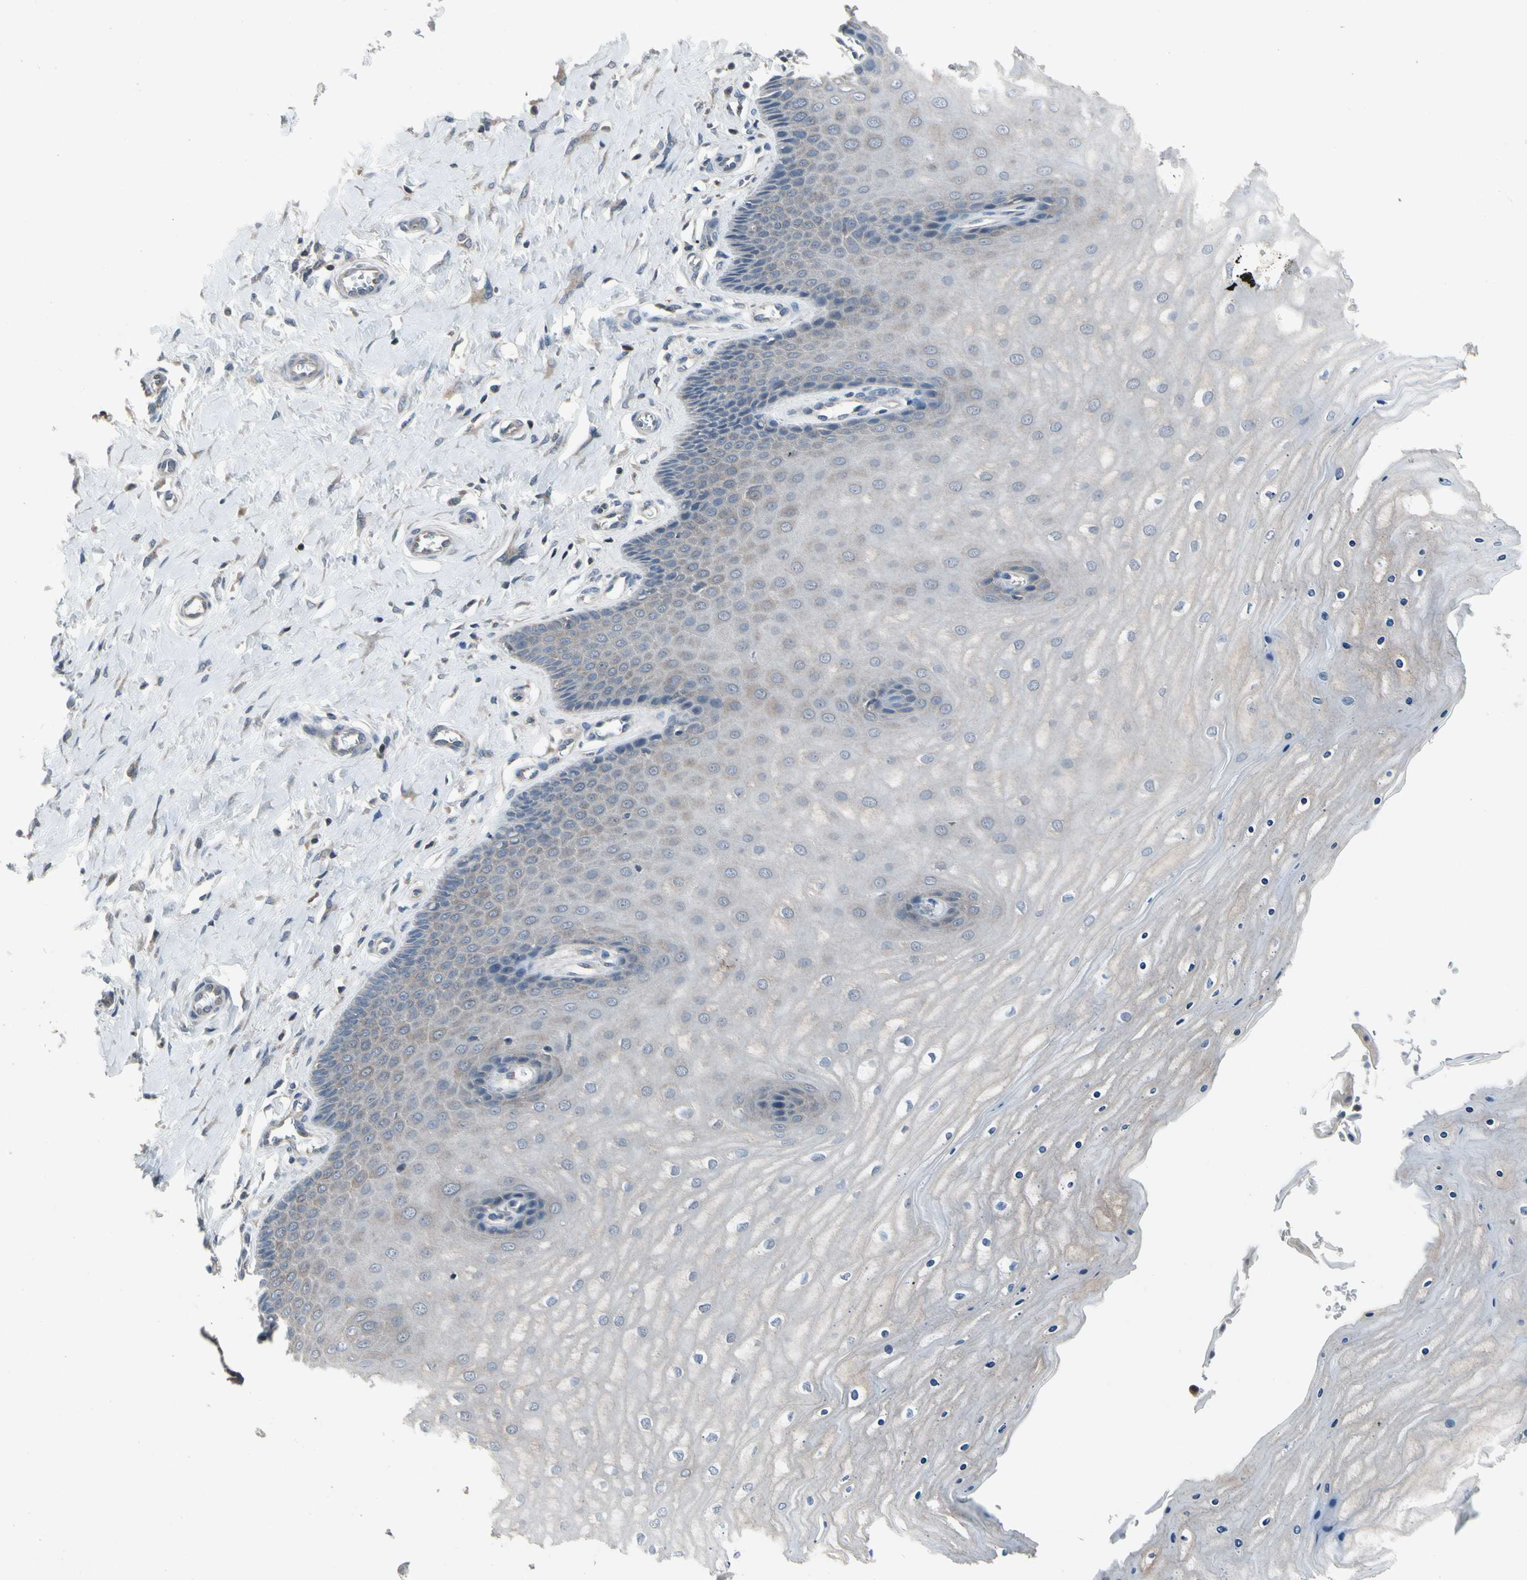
{"staining": {"intensity": "weak", "quantity": "25%-75%", "location": "cytoplasmic/membranous"}, "tissue": "cervix", "cell_type": "Glandular cells", "image_type": "normal", "snomed": [{"axis": "morphology", "description": "Normal tissue, NOS"}, {"axis": "topography", "description": "Cervix"}], "caption": "Immunohistochemical staining of normal cervix displays low levels of weak cytoplasmic/membranous positivity in approximately 25%-75% of glandular cells.", "gene": "NMI", "patient": {"sex": "female", "age": 55}}